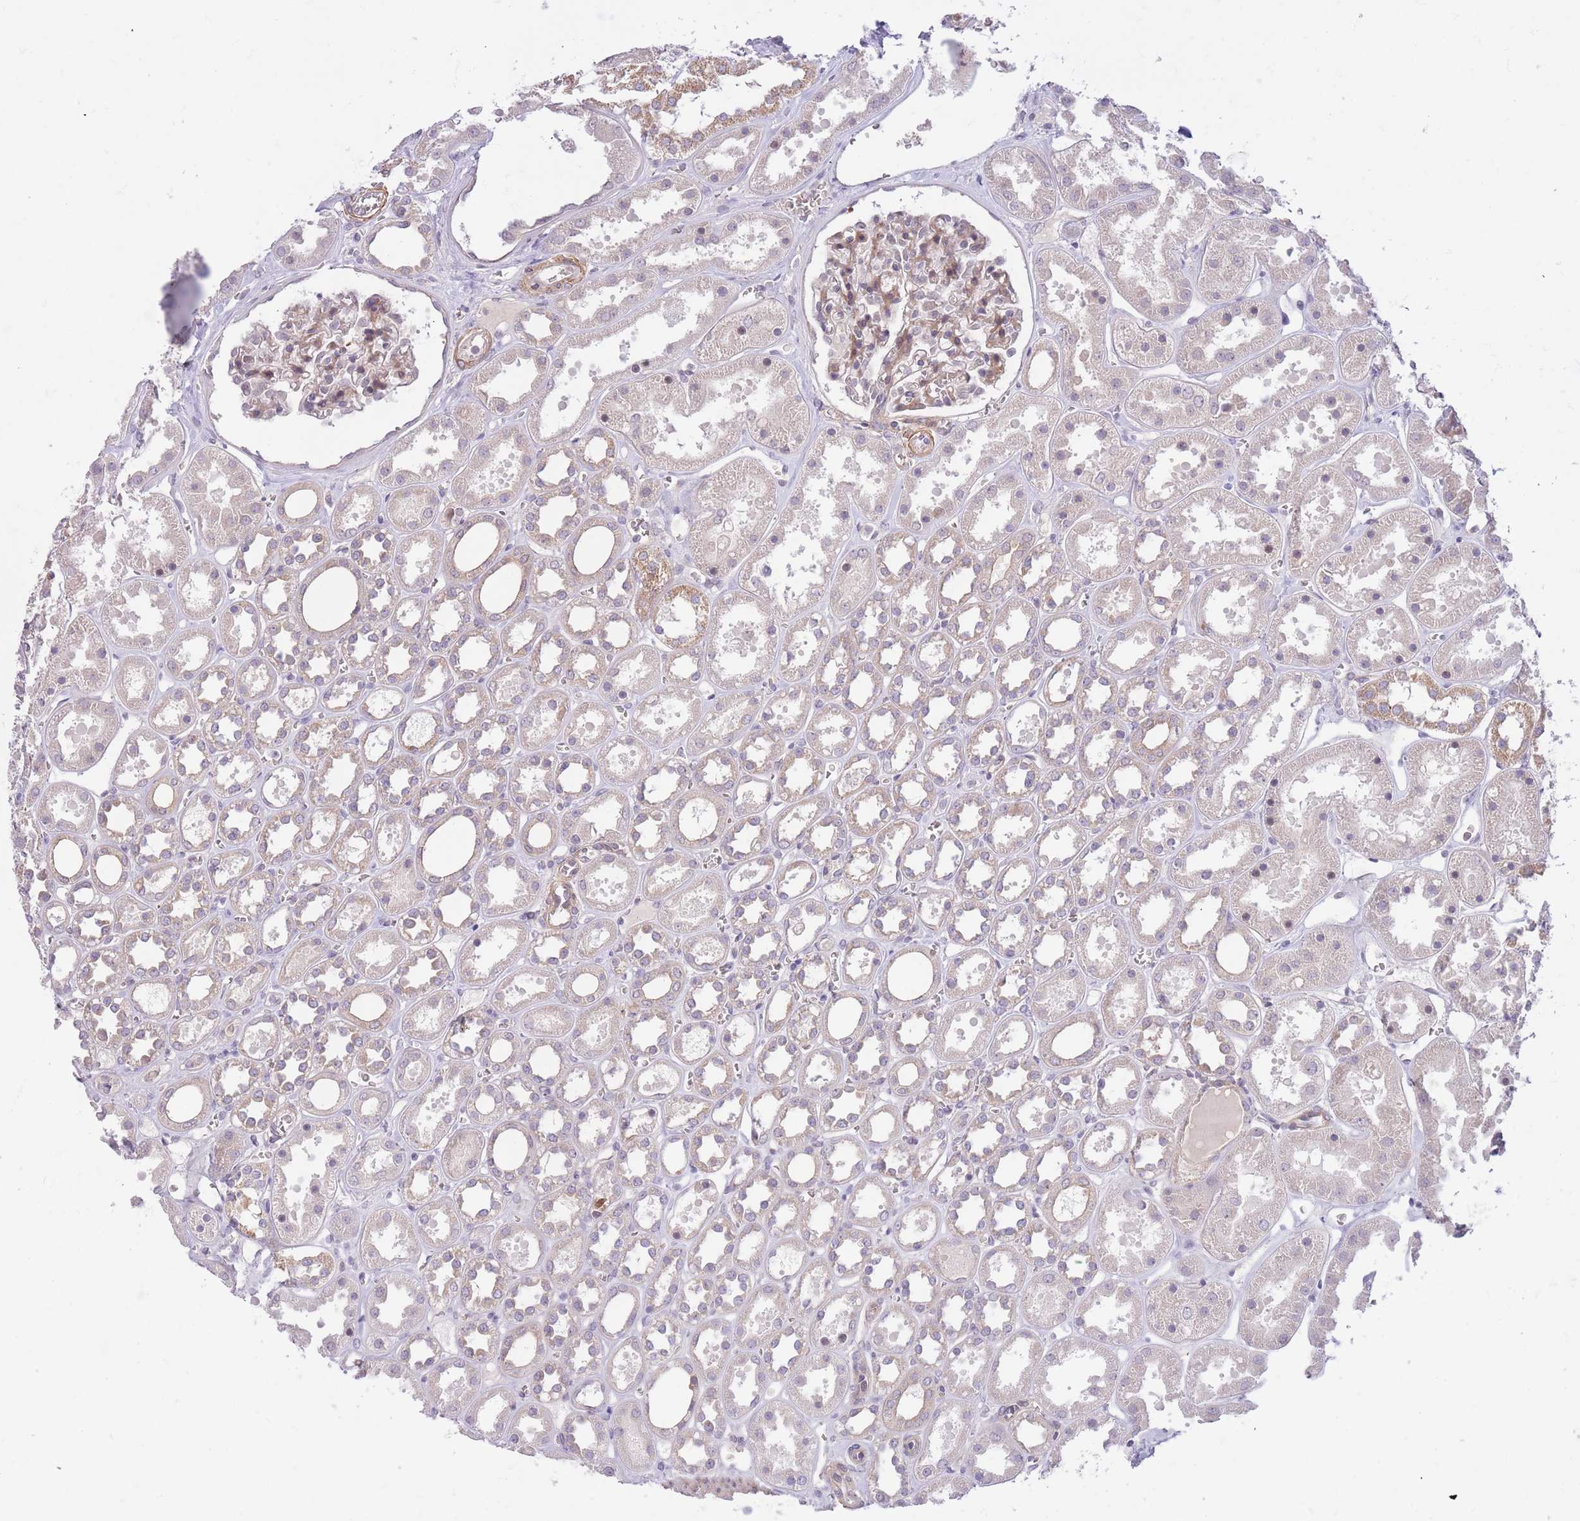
{"staining": {"intensity": "weak", "quantity": "<25%", "location": "cytoplasmic/membranous"}, "tissue": "kidney", "cell_type": "Cells in glomeruli", "image_type": "normal", "snomed": [{"axis": "morphology", "description": "Normal tissue, NOS"}, {"axis": "topography", "description": "Kidney"}], "caption": "Human kidney stained for a protein using immunohistochemistry (IHC) displays no positivity in cells in glomeruli.", "gene": "FUT3", "patient": {"sex": "female", "age": 41}}